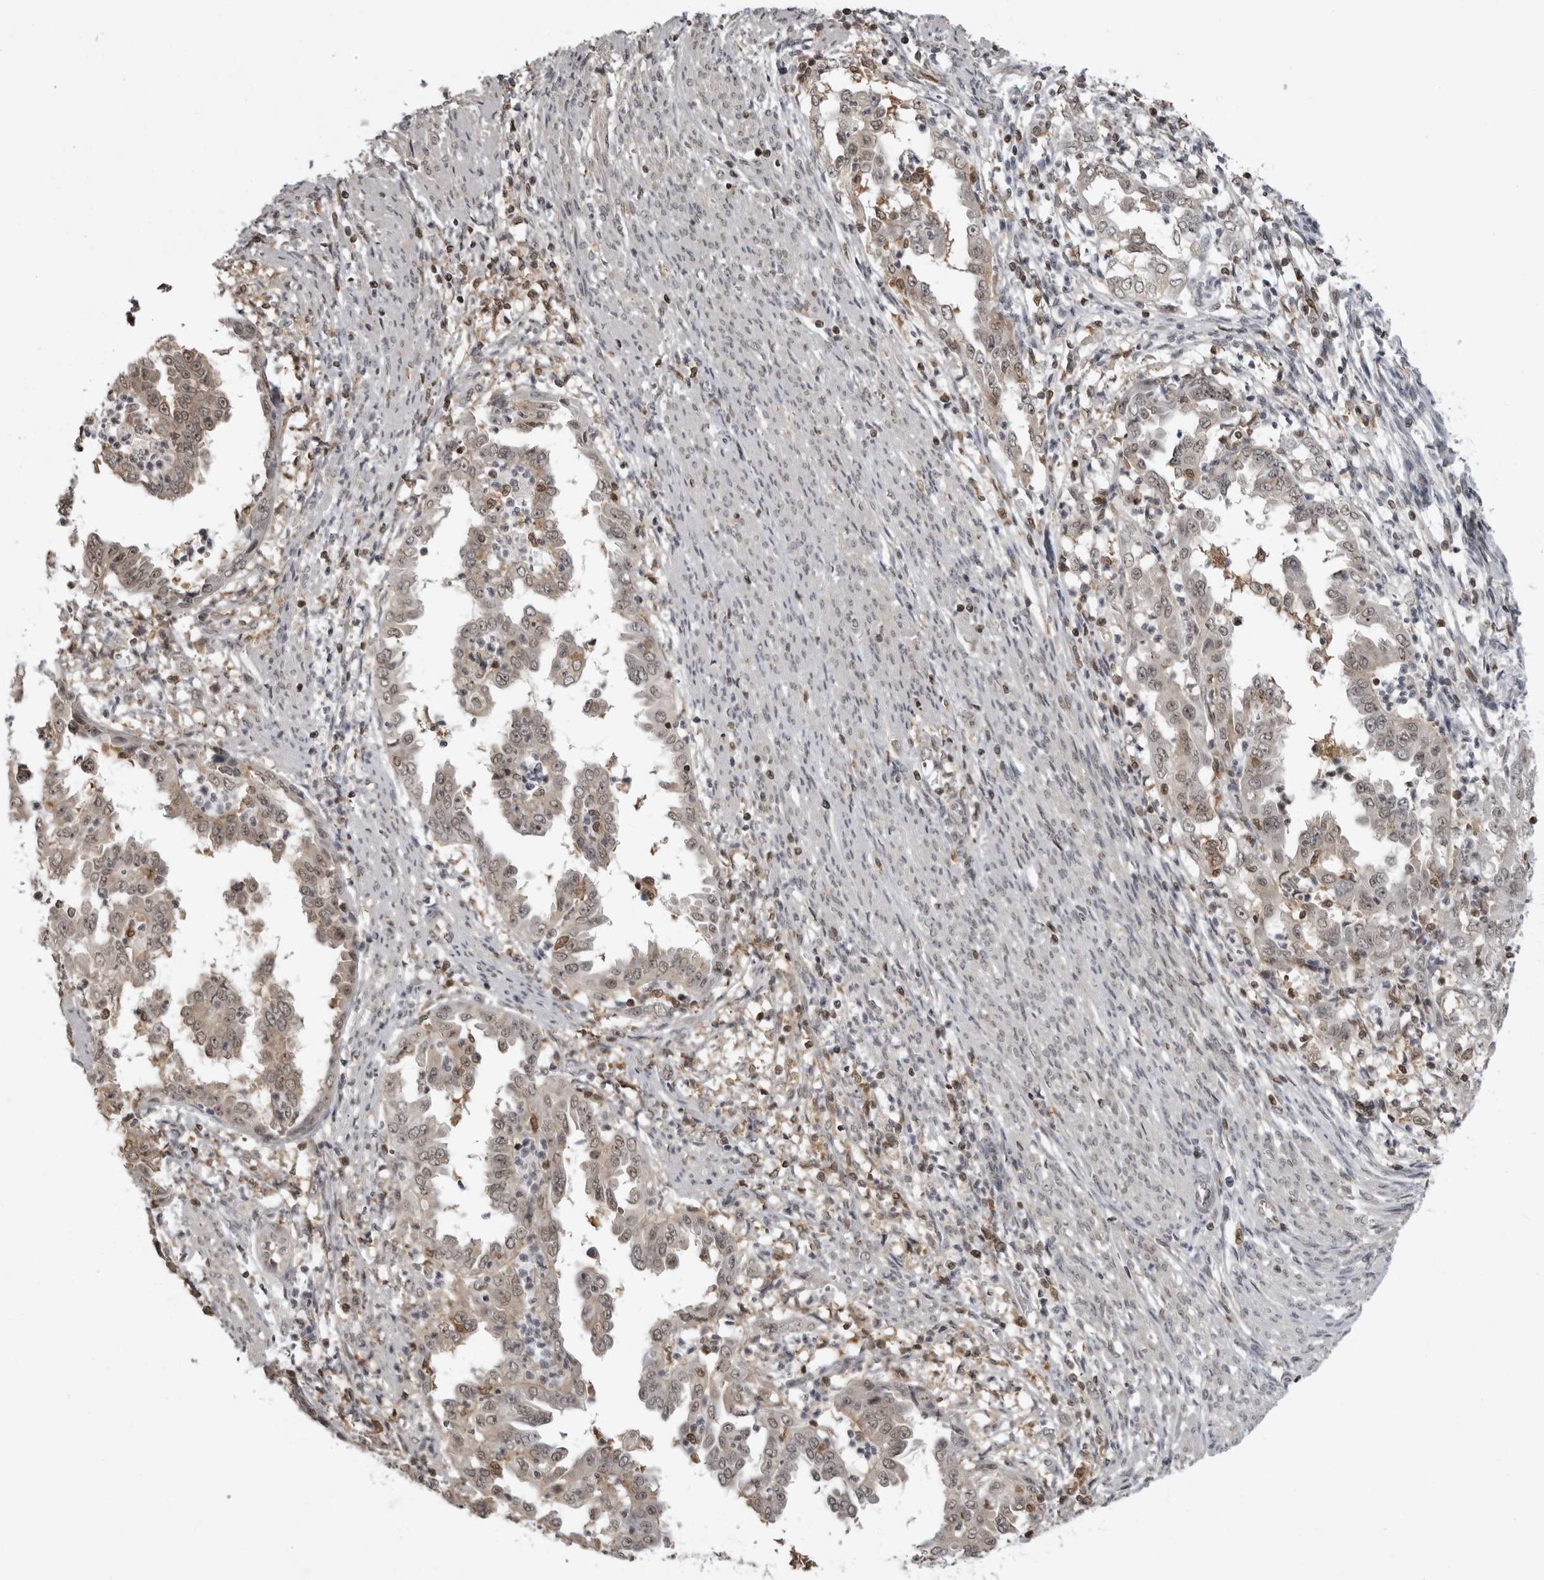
{"staining": {"intensity": "weak", "quantity": ">75%", "location": "cytoplasmic/membranous,nuclear"}, "tissue": "endometrial cancer", "cell_type": "Tumor cells", "image_type": "cancer", "snomed": [{"axis": "morphology", "description": "Adenocarcinoma, NOS"}, {"axis": "topography", "description": "Endometrium"}], "caption": "Brown immunohistochemical staining in adenocarcinoma (endometrial) displays weak cytoplasmic/membranous and nuclear staining in approximately >75% of tumor cells.", "gene": "PDCL3", "patient": {"sex": "female", "age": 85}}